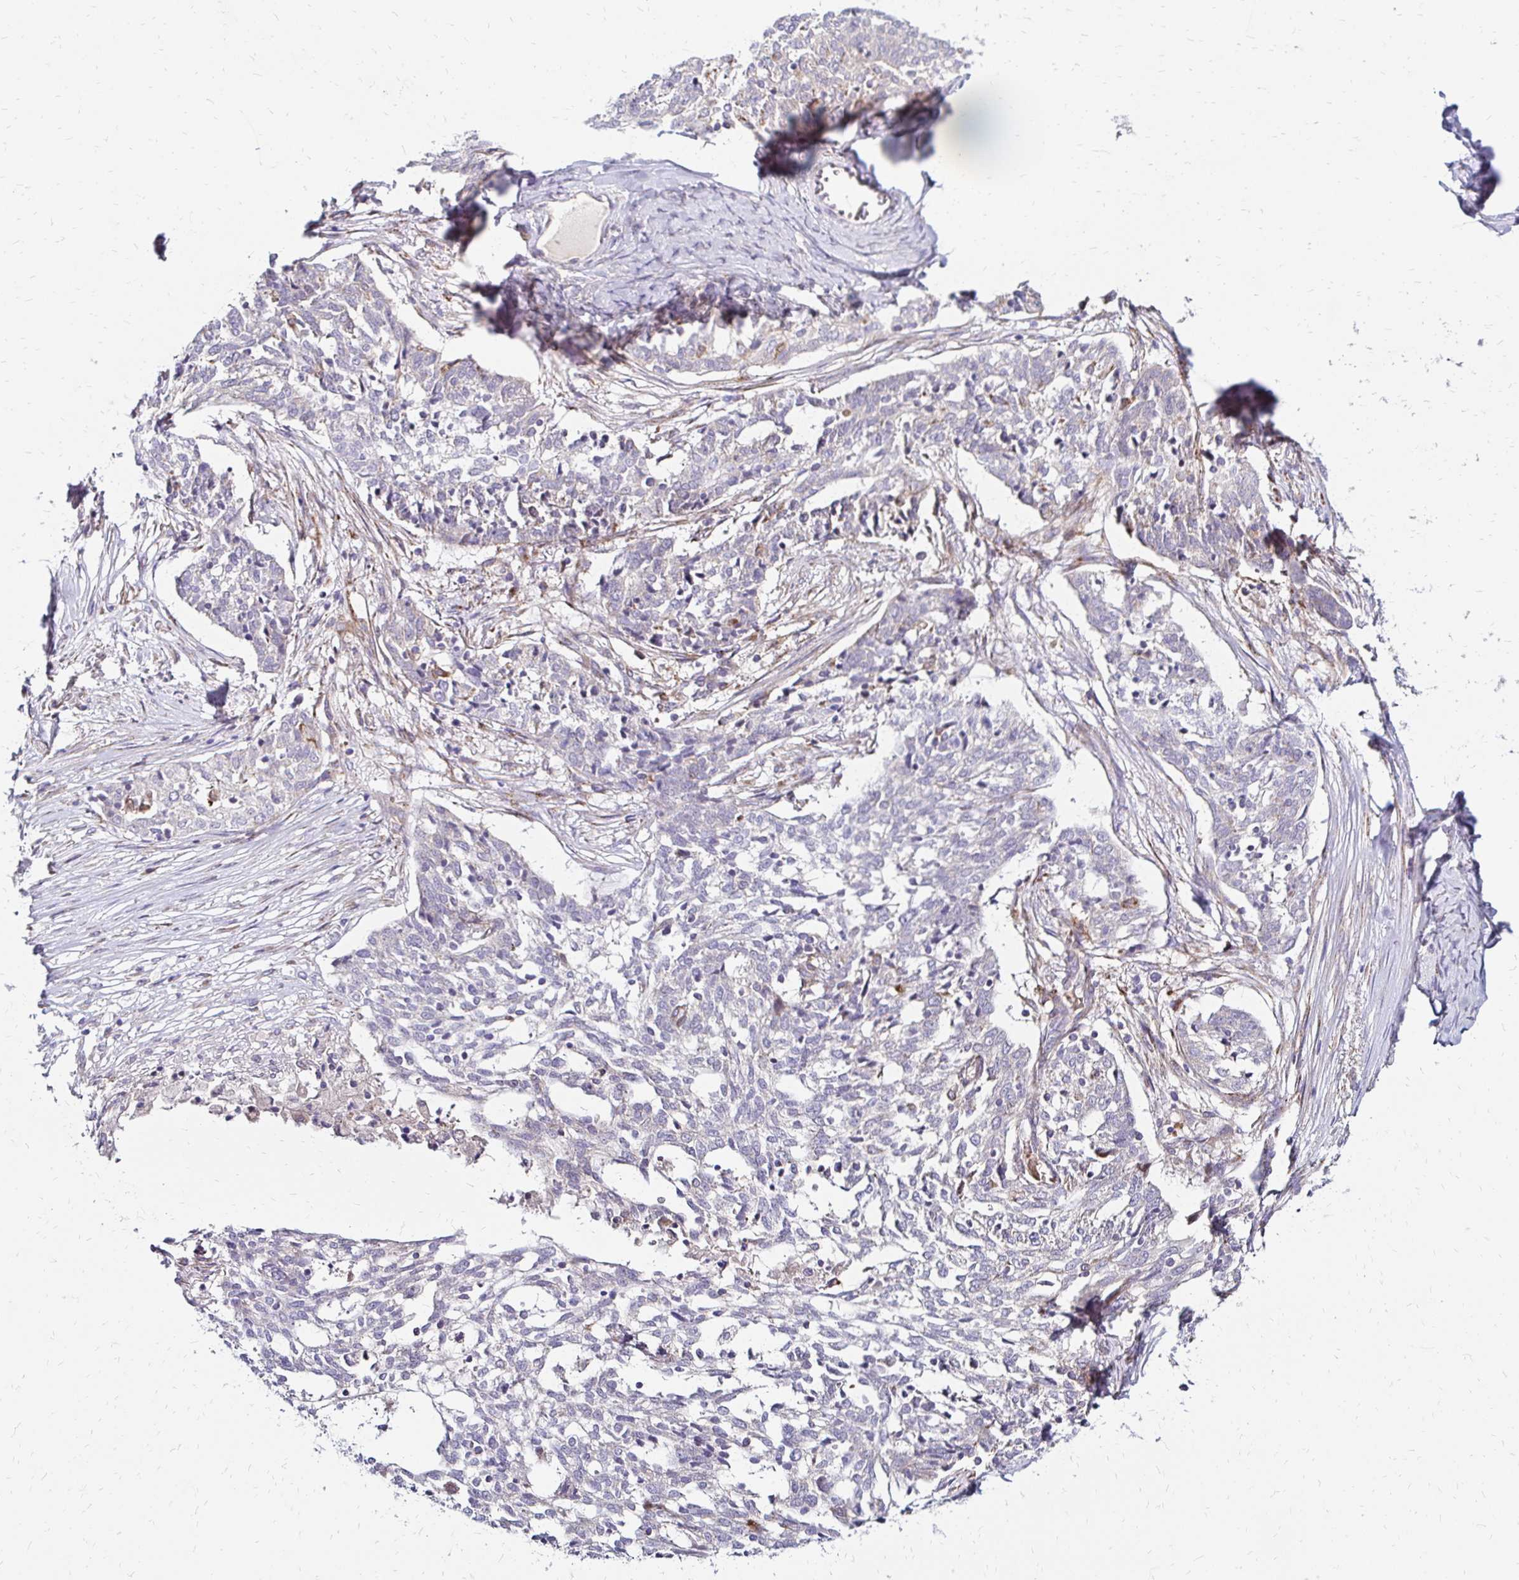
{"staining": {"intensity": "negative", "quantity": "none", "location": "none"}, "tissue": "ovarian cancer", "cell_type": "Tumor cells", "image_type": "cancer", "snomed": [{"axis": "morphology", "description": "Cystadenocarcinoma, serous, NOS"}, {"axis": "topography", "description": "Ovary"}], "caption": "High magnification brightfield microscopy of ovarian serous cystadenocarcinoma stained with DAB (brown) and counterstained with hematoxylin (blue): tumor cells show no significant positivity.", "gene": "IDUA", "patient": {"sex": "female", "age": 67}}